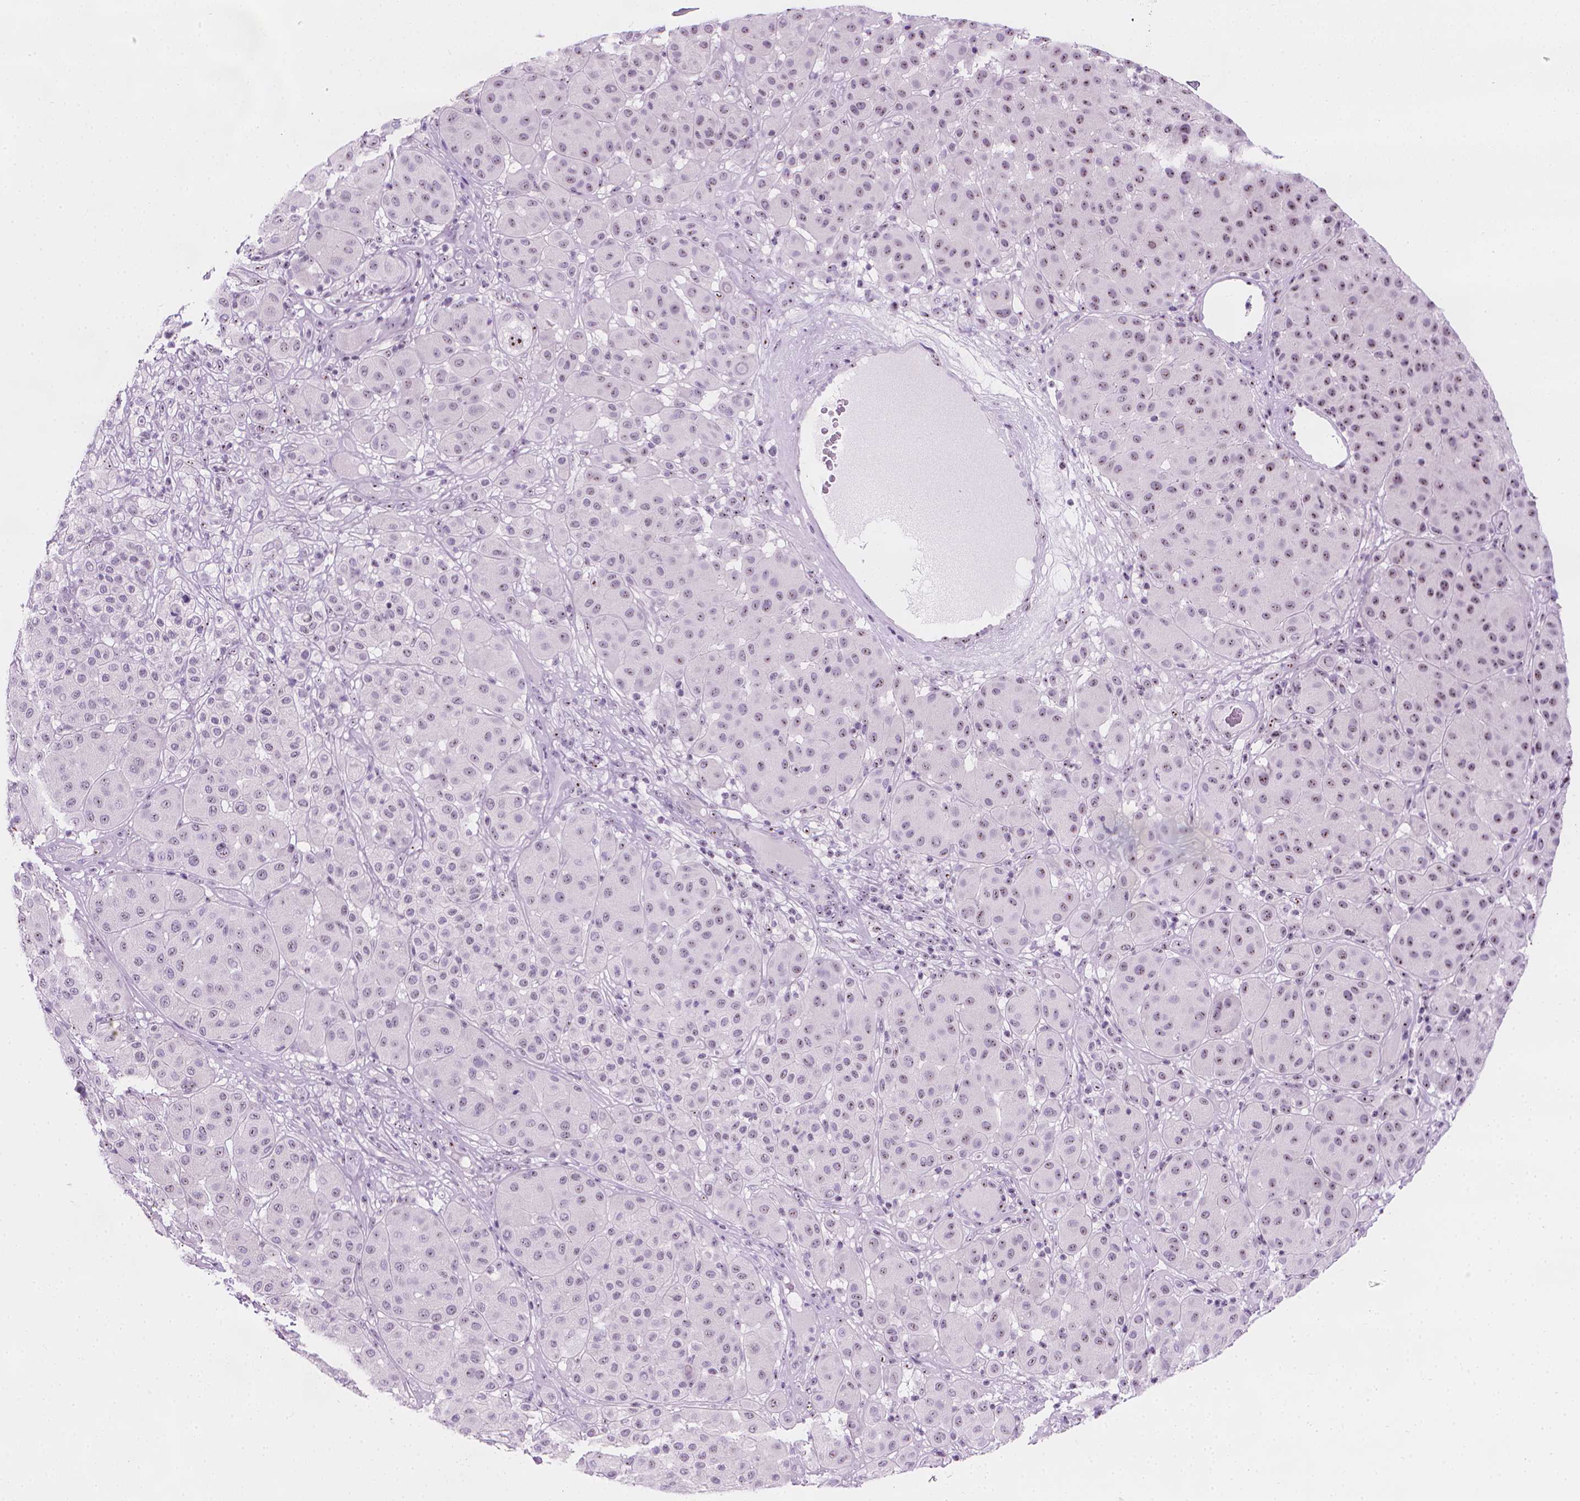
{"staining": {"intensity": "weak", "quantity": "<25%", "location": "nuclear"}, "tissue": "melanoma", "cell_type": "Tumor cells", "image_type": "cancer", "snomed": [{"axis": "morphology", "description": "Malignant melanoma, Metastatic site"}, {"axis": "topography", "description": "Smooth muscle"}], "caption": "Micrograph shows no protein staining in tumor cells of malignant melanoma (metastatic site) tissue.", "gene": "NOL7", "patient": {"sex": "male", "age": 41}}